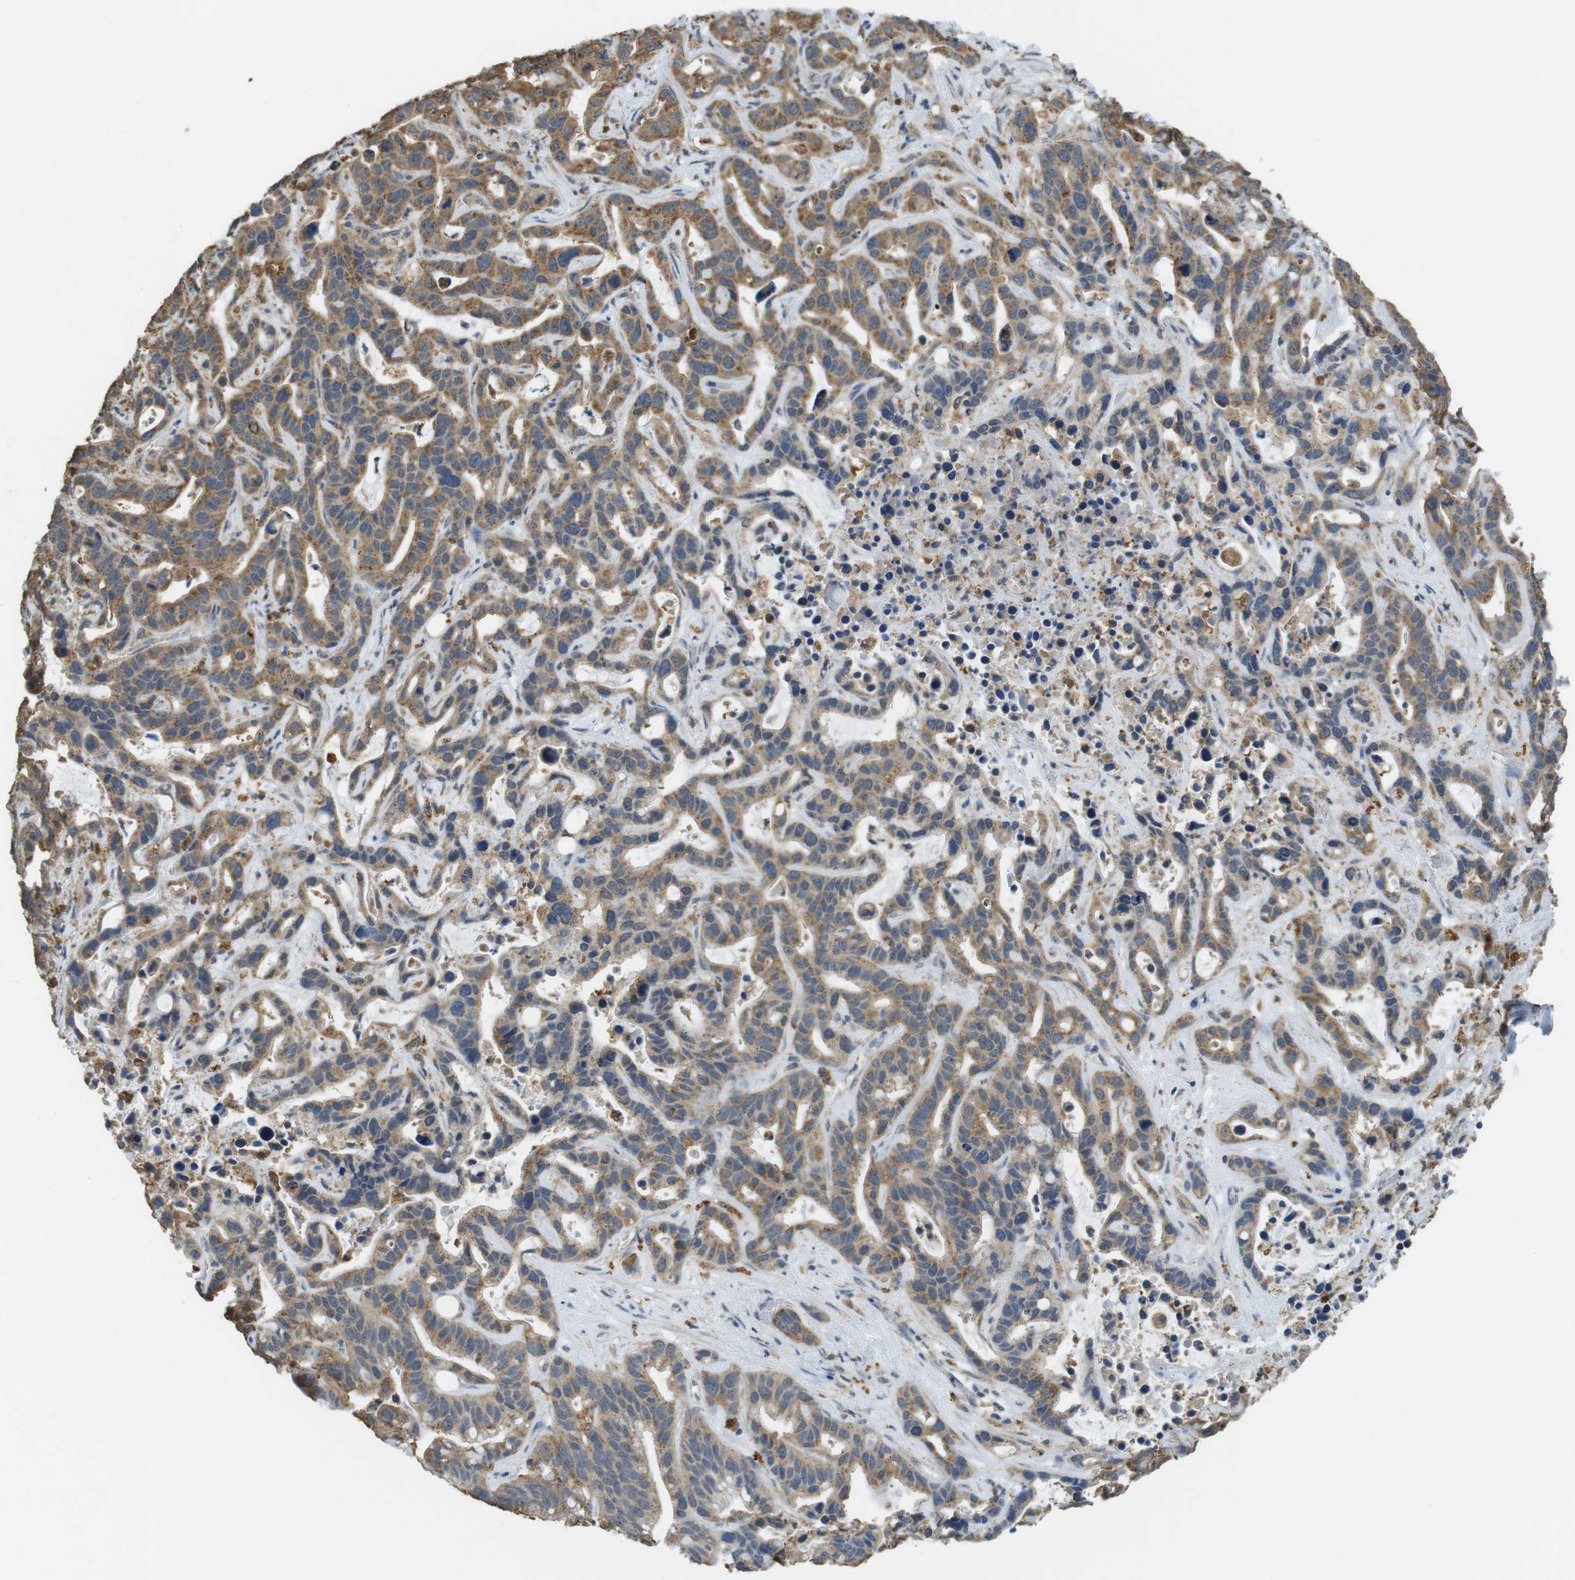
{"staining": {"intensity": "moderate", "quantity": ">75%", "location": "cytoplasmic/membranous"}, "tissue": "liver cancer", "cell_type": "Tumor cells", "image_type": "cancer", "snomed": [{"axis": "morphology", "description": "Cholangiocarcinoma"}, {"axis": "topography", "description": "Liver"}], "caption": "Protein staining by immunohistochemistry shows moderate cytoplasmic/membranous staining in approximately >75% of tumor cells in liver cancer (cholangiocarcinoma). (DAB = brown stain, brightfield microscopy at high magnification).", "gene": "BRI3BP", "patient": {"sex": "female", "age": 65}}